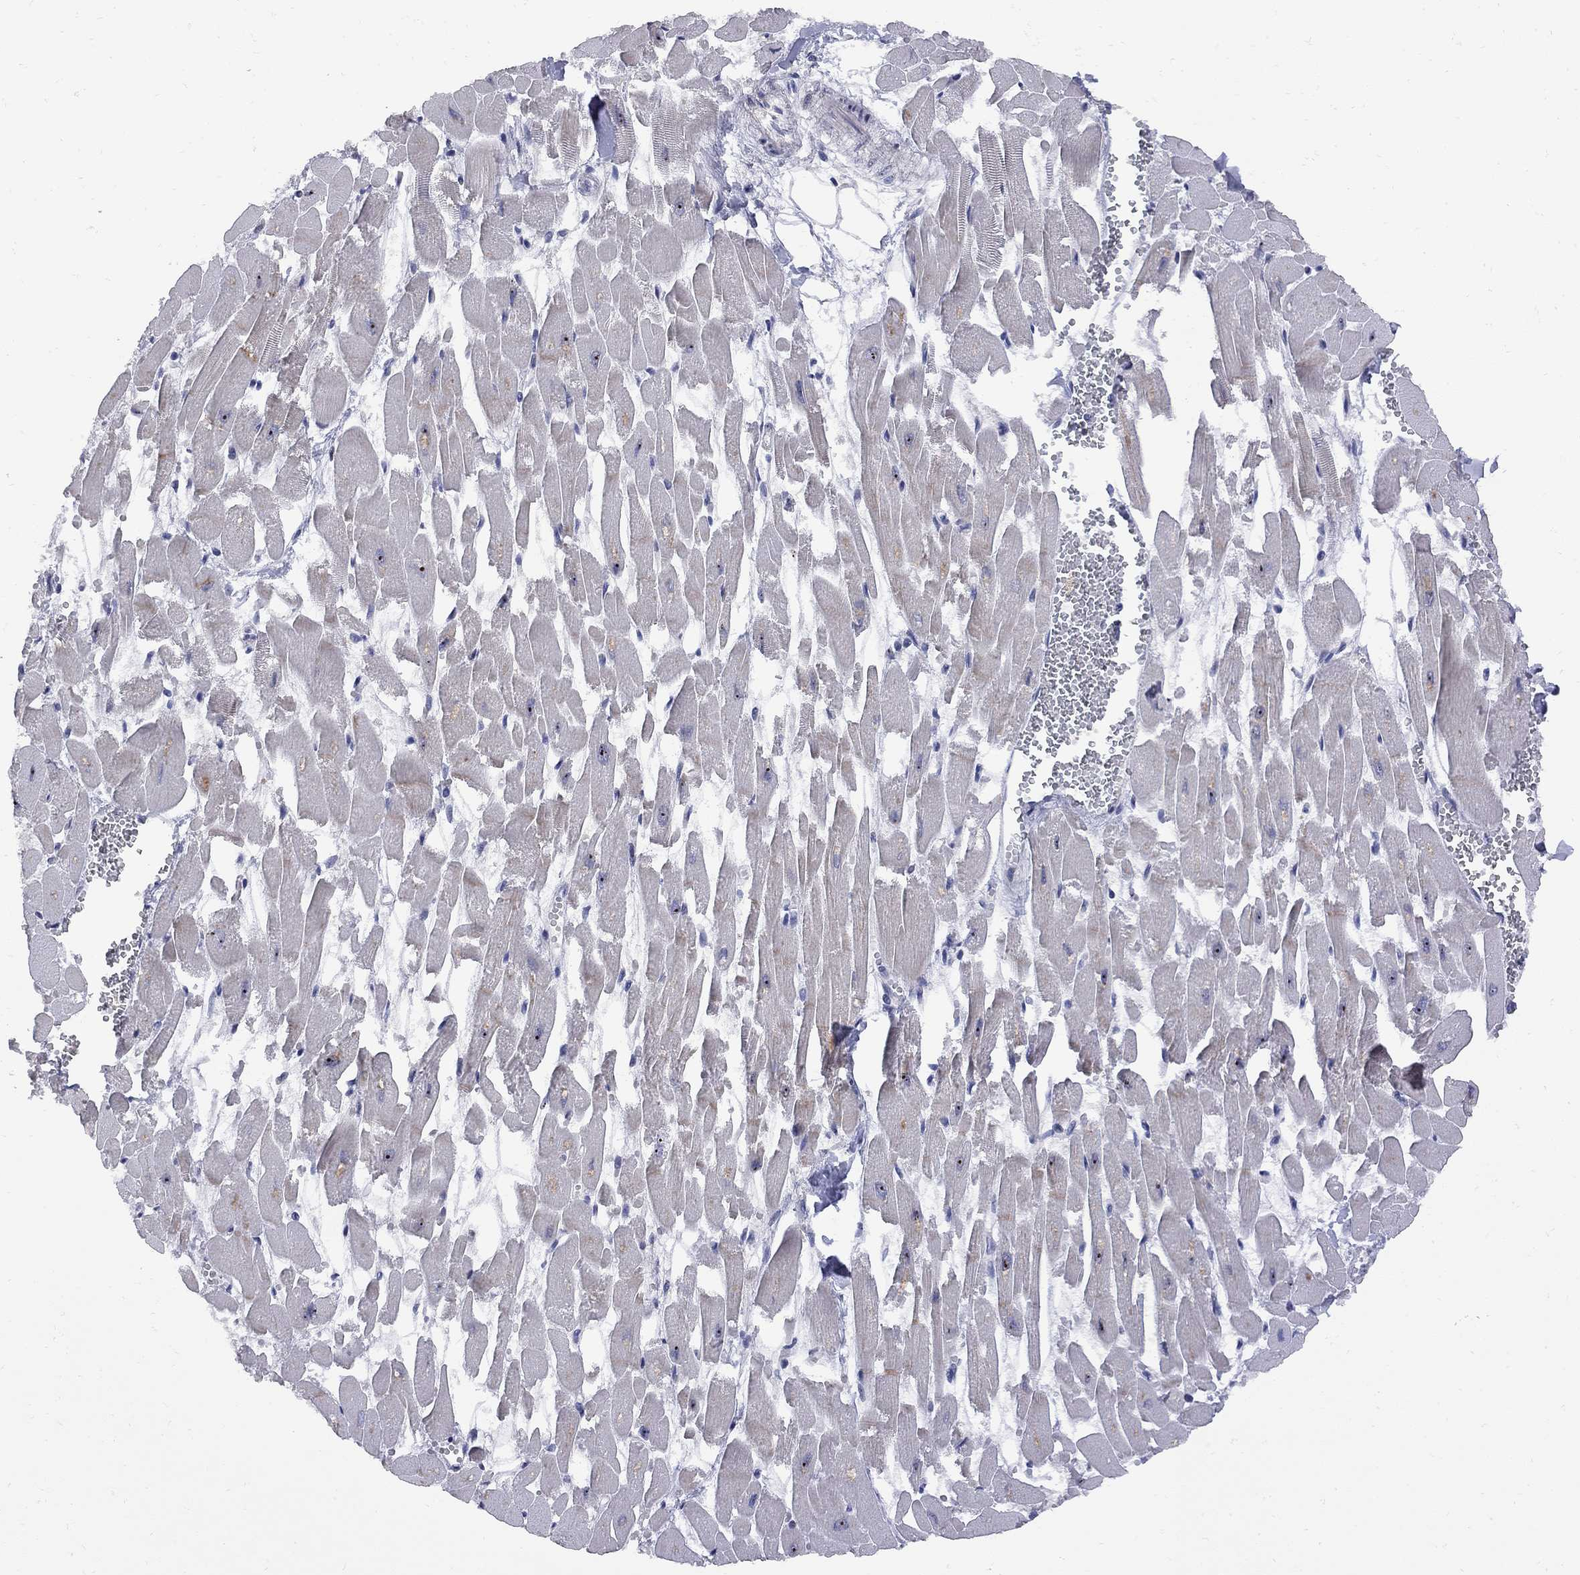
{"staining": {"intensity": "moderate", "quantity": "<25%", "location": "nuclear"}, "tissue": "heart muscle", "cell_type": "Cardiomyocytes", "image_type": "normal", "snomed": [{"axis": "morphology", "description": "Normal tissue, NOS"}, {"axis": "topography", "description": "Heart"}], "caption": "A low amount of moderate nuclear expression is seen in approximately <25% of cardiomyocytes in benign heart muscle. The protein of interest is shown in brown color, while the nuclei are stained blue.", "gene": "DHX33", "patient": {"sex": "female", "age": 52}}